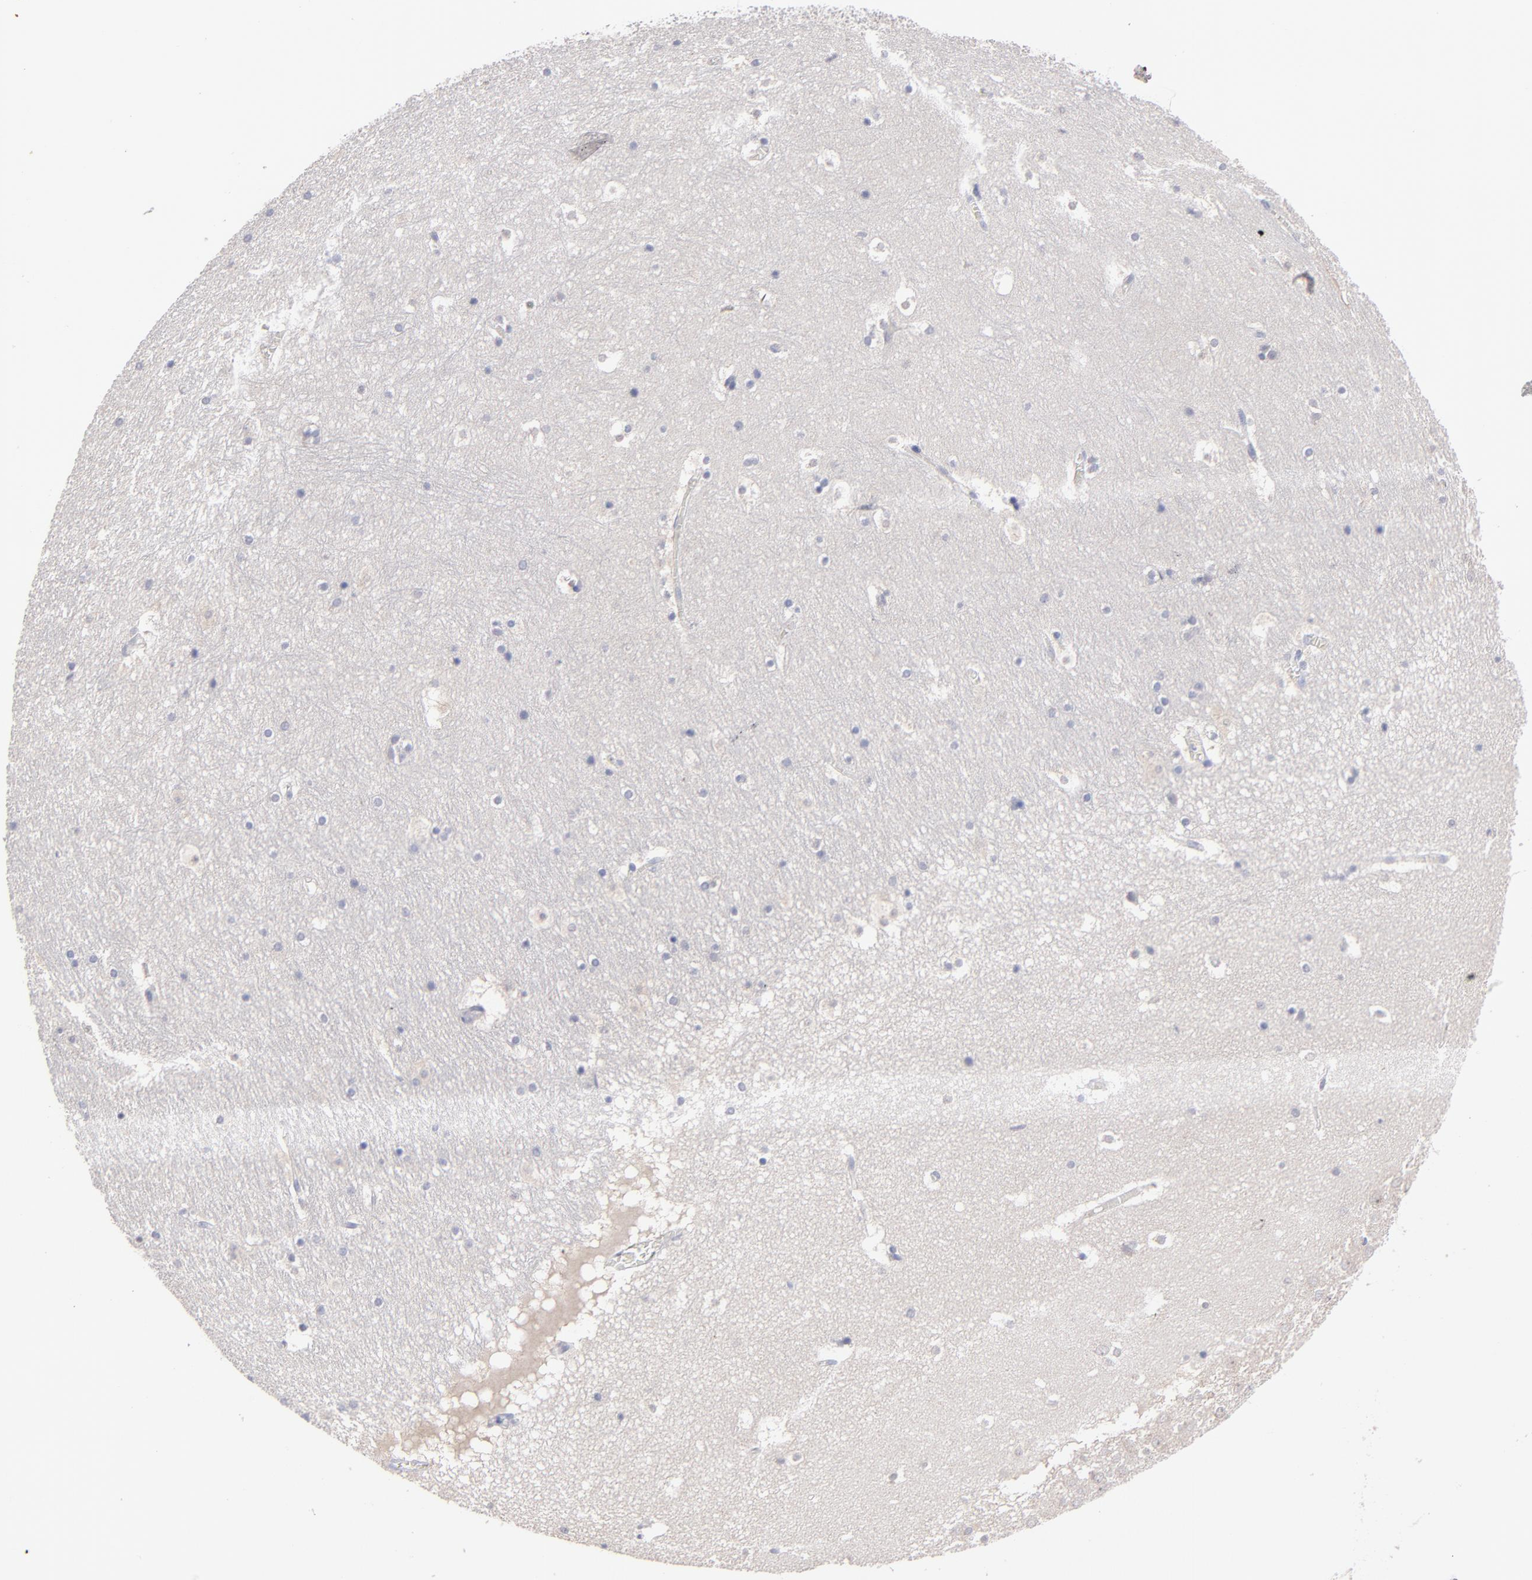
{"staining": {"intensity": "negative", "quantity": "none", "location": "none"}, "tissue": "hippocampus", "cell_type": "Glial cells", "image_type": "normal", "snomed": [{"axis": "morphology", "description": "Normal tissue, NOS"}, {"axis": "topography", "description": "Hippocampus"}], "caption": "This is a image of immunohistochemistry (IHC) staining of unremarkable hippocampus, which shows no positivity in glial cells.", "gene": "HCCS", "patient": {"sex": "male", "age": 45}}